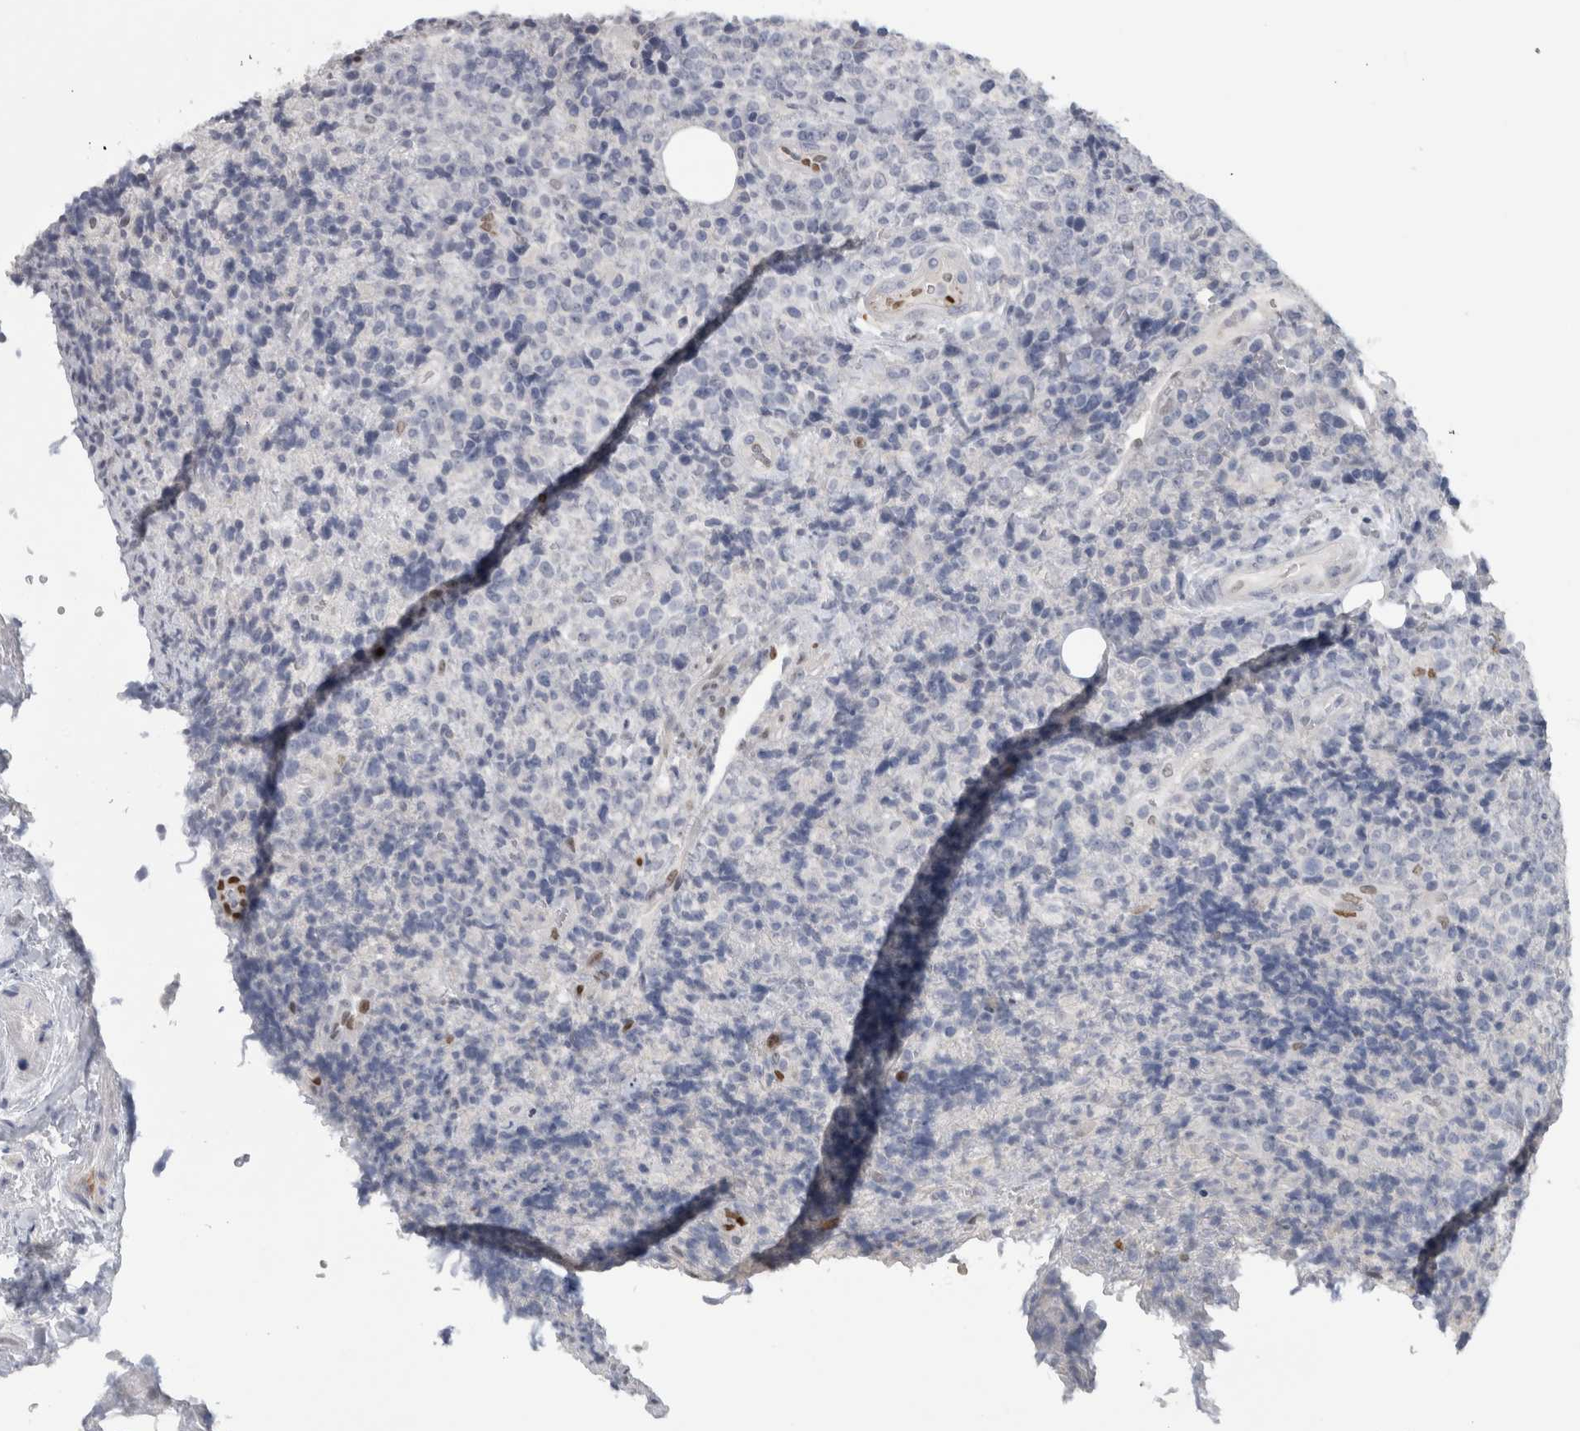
{"staining": {"intensity": "negative", "quantity": "none", "location": "none"}, "tissue": "lymphoma", "cell_type": "Tumor cells", "image_type": "cancer", "snomed": [{"axis": "morphology", "description": "Malignant lymphoma, non-Hodgkin's type, High grade"}, {"axis": "topography", "description": "Lymph node"}], "caption": "This is an immunohistochemistry histopathology image of human lymphoma. There is no positivity in tumor cells.", "gene": "IL33", "patient": {"sex": "male", "age": 13}}